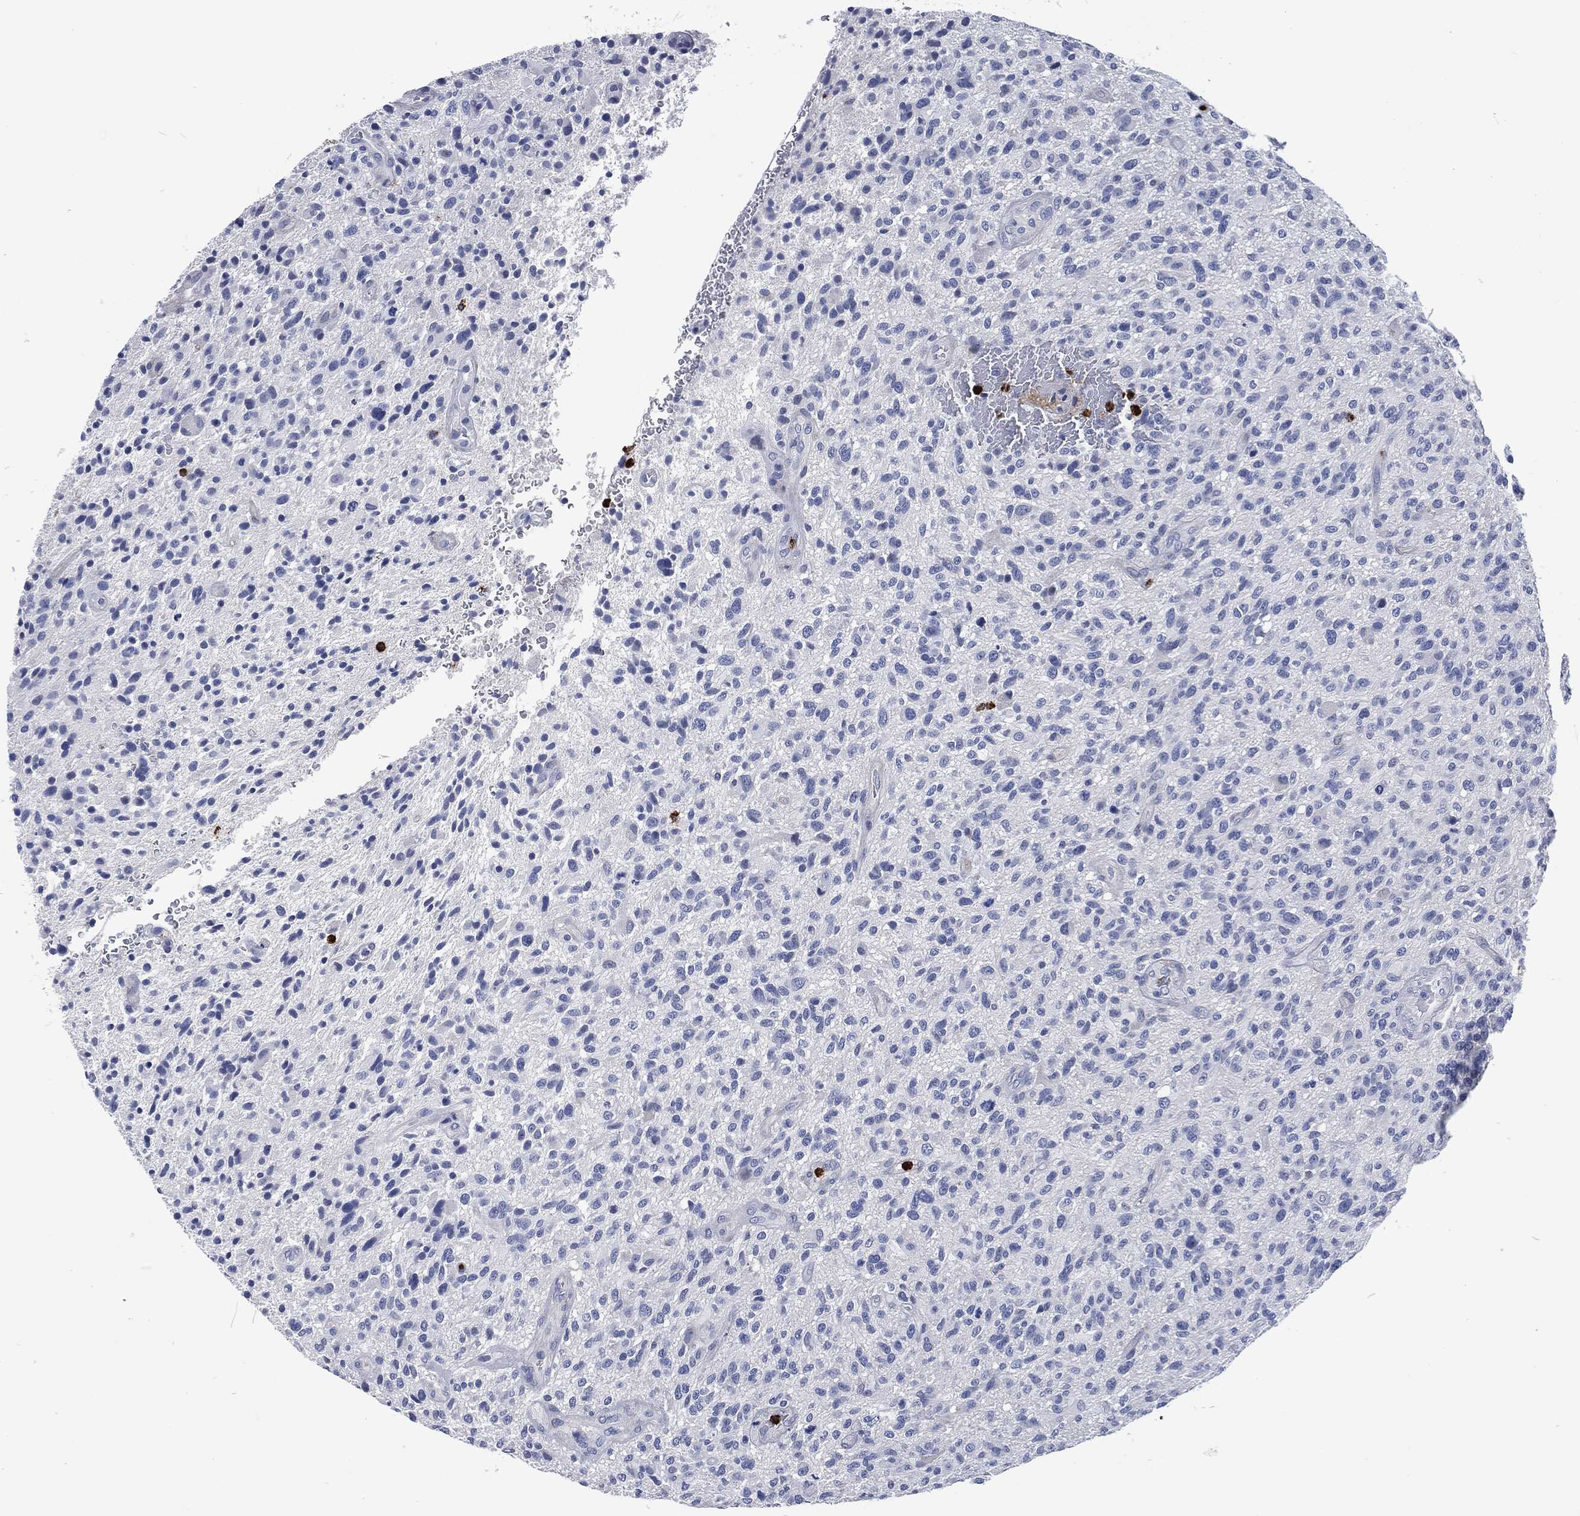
{"staining": {"intensity": "negative", "quantity": "none", "location": "none"}, "tissue": "glioma", "cell_type": "Tumor cells", "image_type": "cancer", "snomed": [{"axis": "morphology", "description": "Glioma, malignant, High grade"}, {"axis": "topography", "description": "Brain"}], "caption": "This is an immunohistochemistry image of malignant glioma (high-grade). There is no positivity in tumor cells.", "gene": "MPO", "patient": {"sex": "male", "age": 47}}